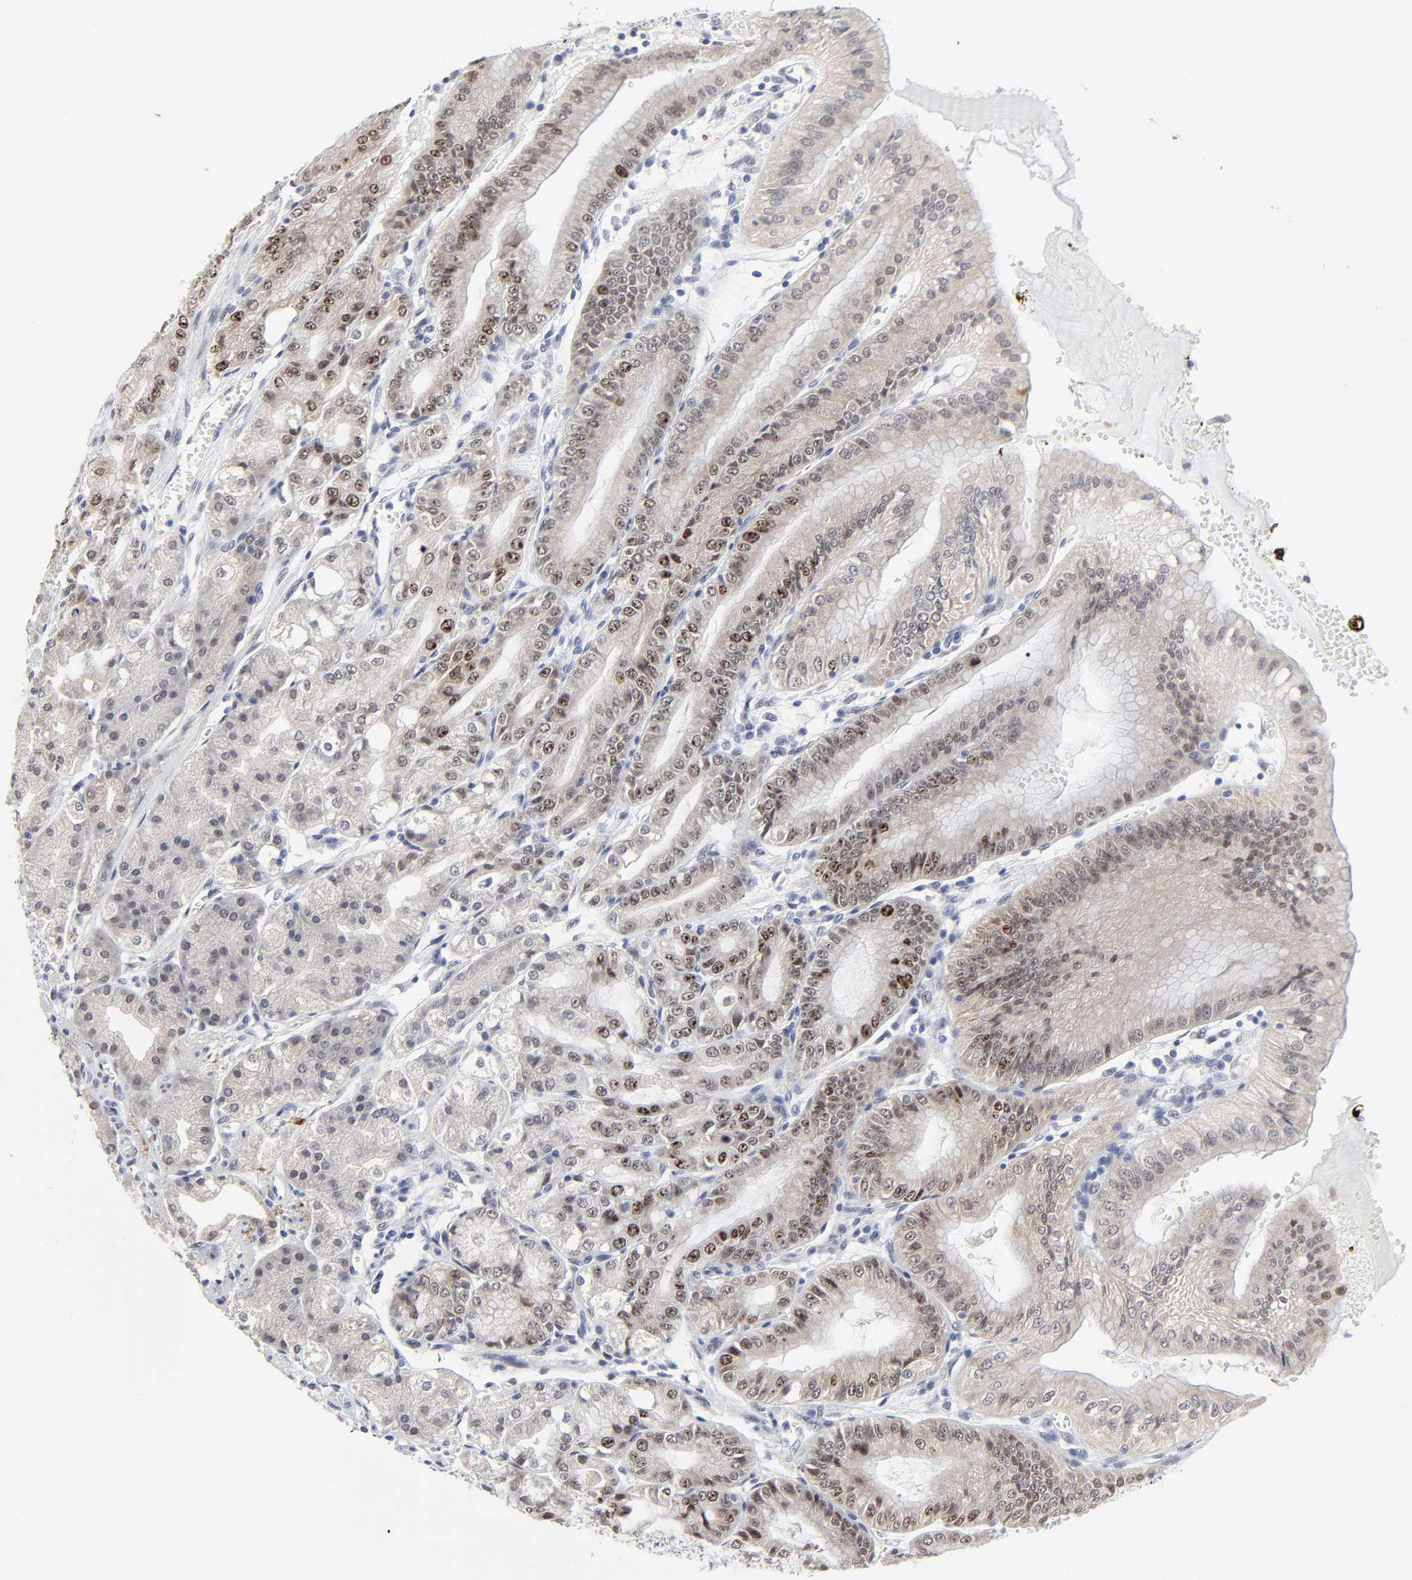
{"staining": {"intensity": "moderate", "quantity": "25%-75%", "location": "cytoplasmic/membranous,nuclear"}, "tissue": "stomach", "cell_type": "Glandular cells", "image_type": "normal", "snomed": [{"axis": "morphology", "description": "Normal tissue, NOS"}, {"axis": "topography", "description": "Stomach, lower"}], "caption": "A high-resolution image shows immunohistochemistry (IHC) staining of normal stomach, which demonstrates moderate cytoplasmic/membranous,nuclear staining in approximately 25%-75% of glandular cells.", "gene": "ZNF589", "patient": {"sex": "male", "age": 71}}